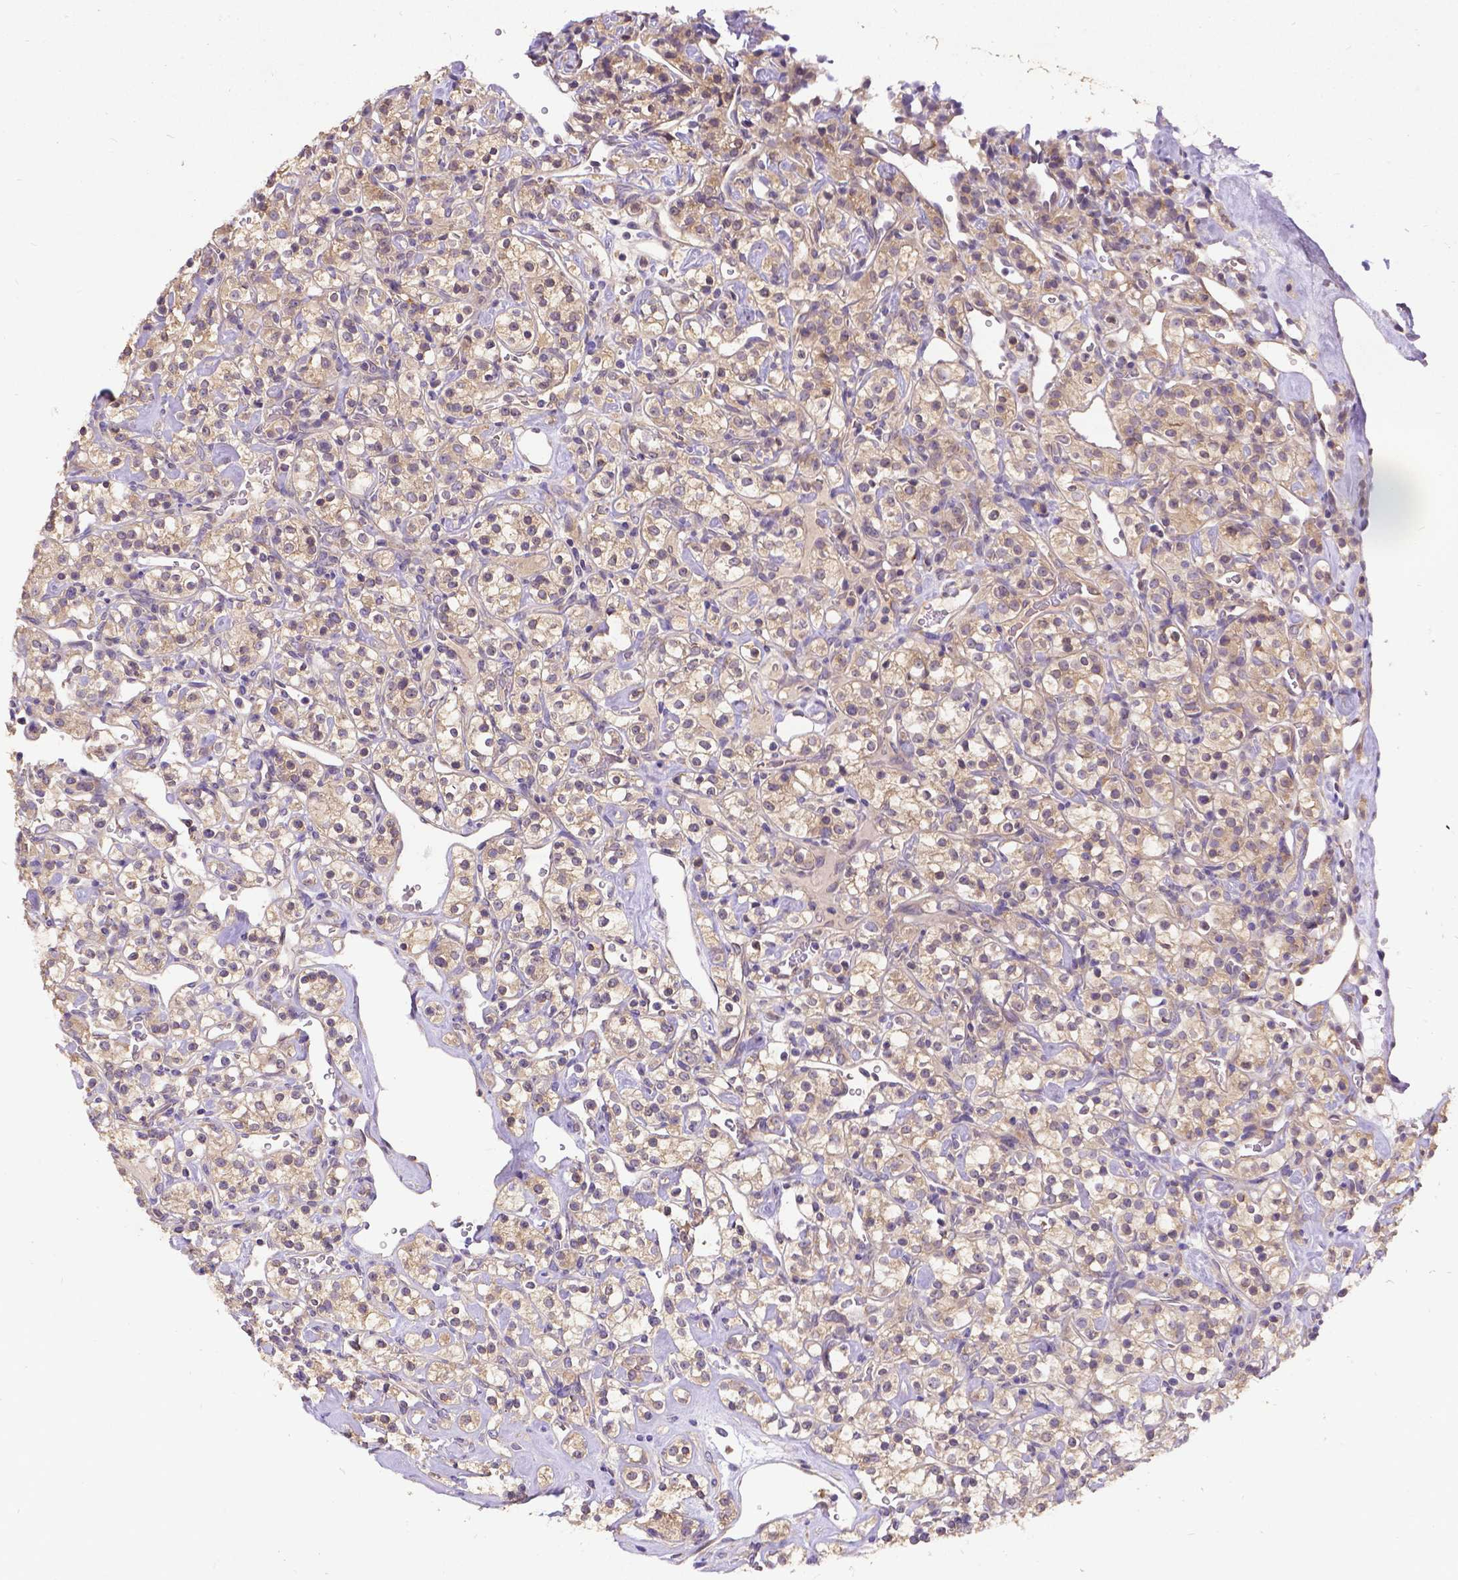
{"staining": {"intensity": "weak", "quantity": ">75%", "location": "cytoplasmic/membranous"}, "tissue": "renal cancer", "cell_type": "Tumor cells", "image_type": "cancer", "snomed": [{"axis": "morphology", "description": "Adenocarcinoma, NOS"}, {"axis": "topography", "description": "Kidney"}], "caption": "Renal cancer stained with a brown dye demonstrates weak cytoplasmic/membranous positive positivity in about >75% of tumor cells.", "gene": "DENND6A", "patient": {"sex": "male", "age": 77}}